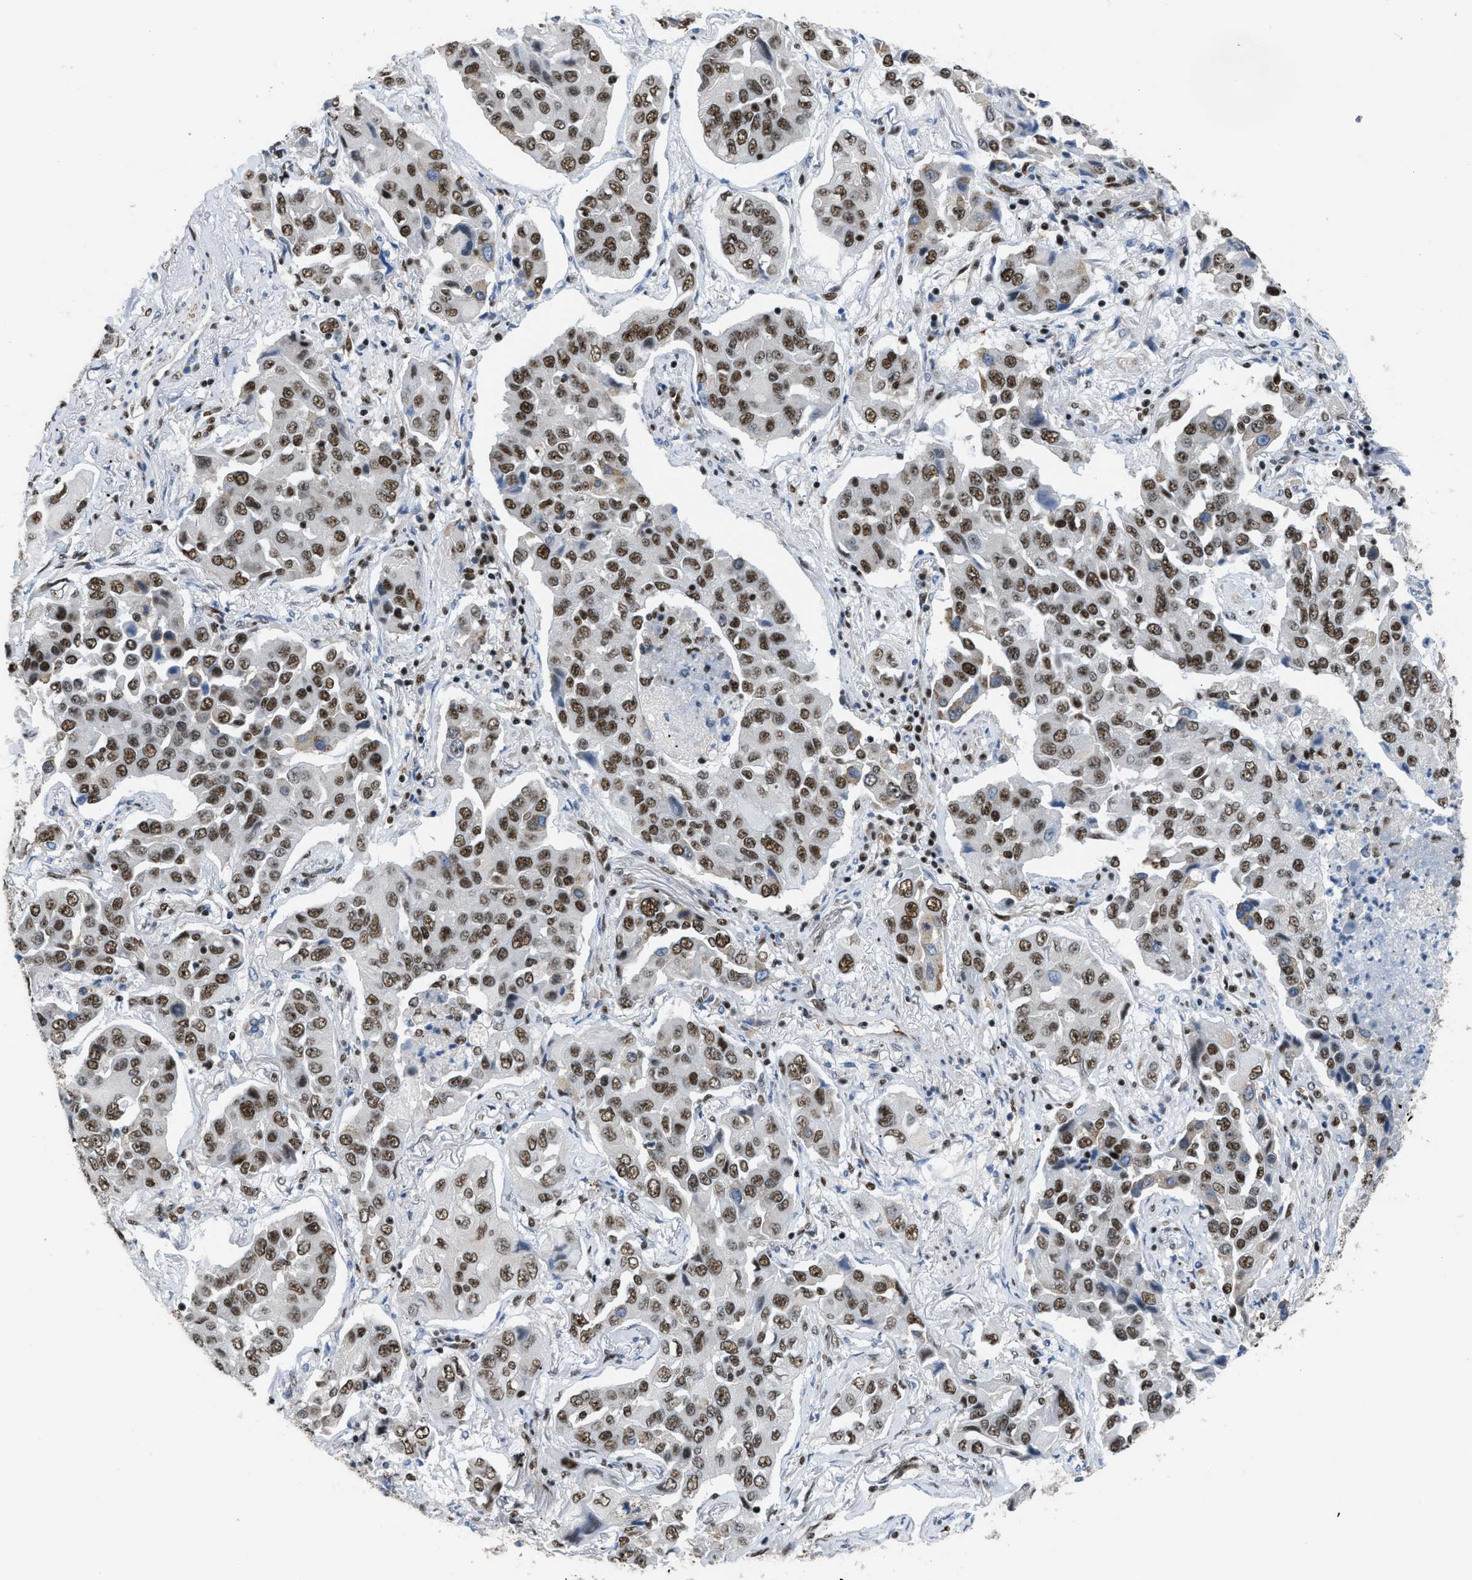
{"staining": {"intensity": "strong", "quantity": ">75%", "location": "nuclear"}, "tissue": "lung cancer", "cell_type": "Tumor cells", "image_type": "cancer", "snomed": [{"axis": "morphology", "description": "Adenocarcinoma, NOS"}, {"axis": "topography", "description": "Lung"}], "caption": "Immunohistochemical staining of lung adenocarcinoma shows high levels of strong nuclear protein staining in approximately >75% of tumor cells. (DAB (3,3'-diaminobenzidine) IHC, brown staining for protein, blue staining for nuclei).", "gene": "SCAF4", "patient": {"sex": "female", "age": 65}}